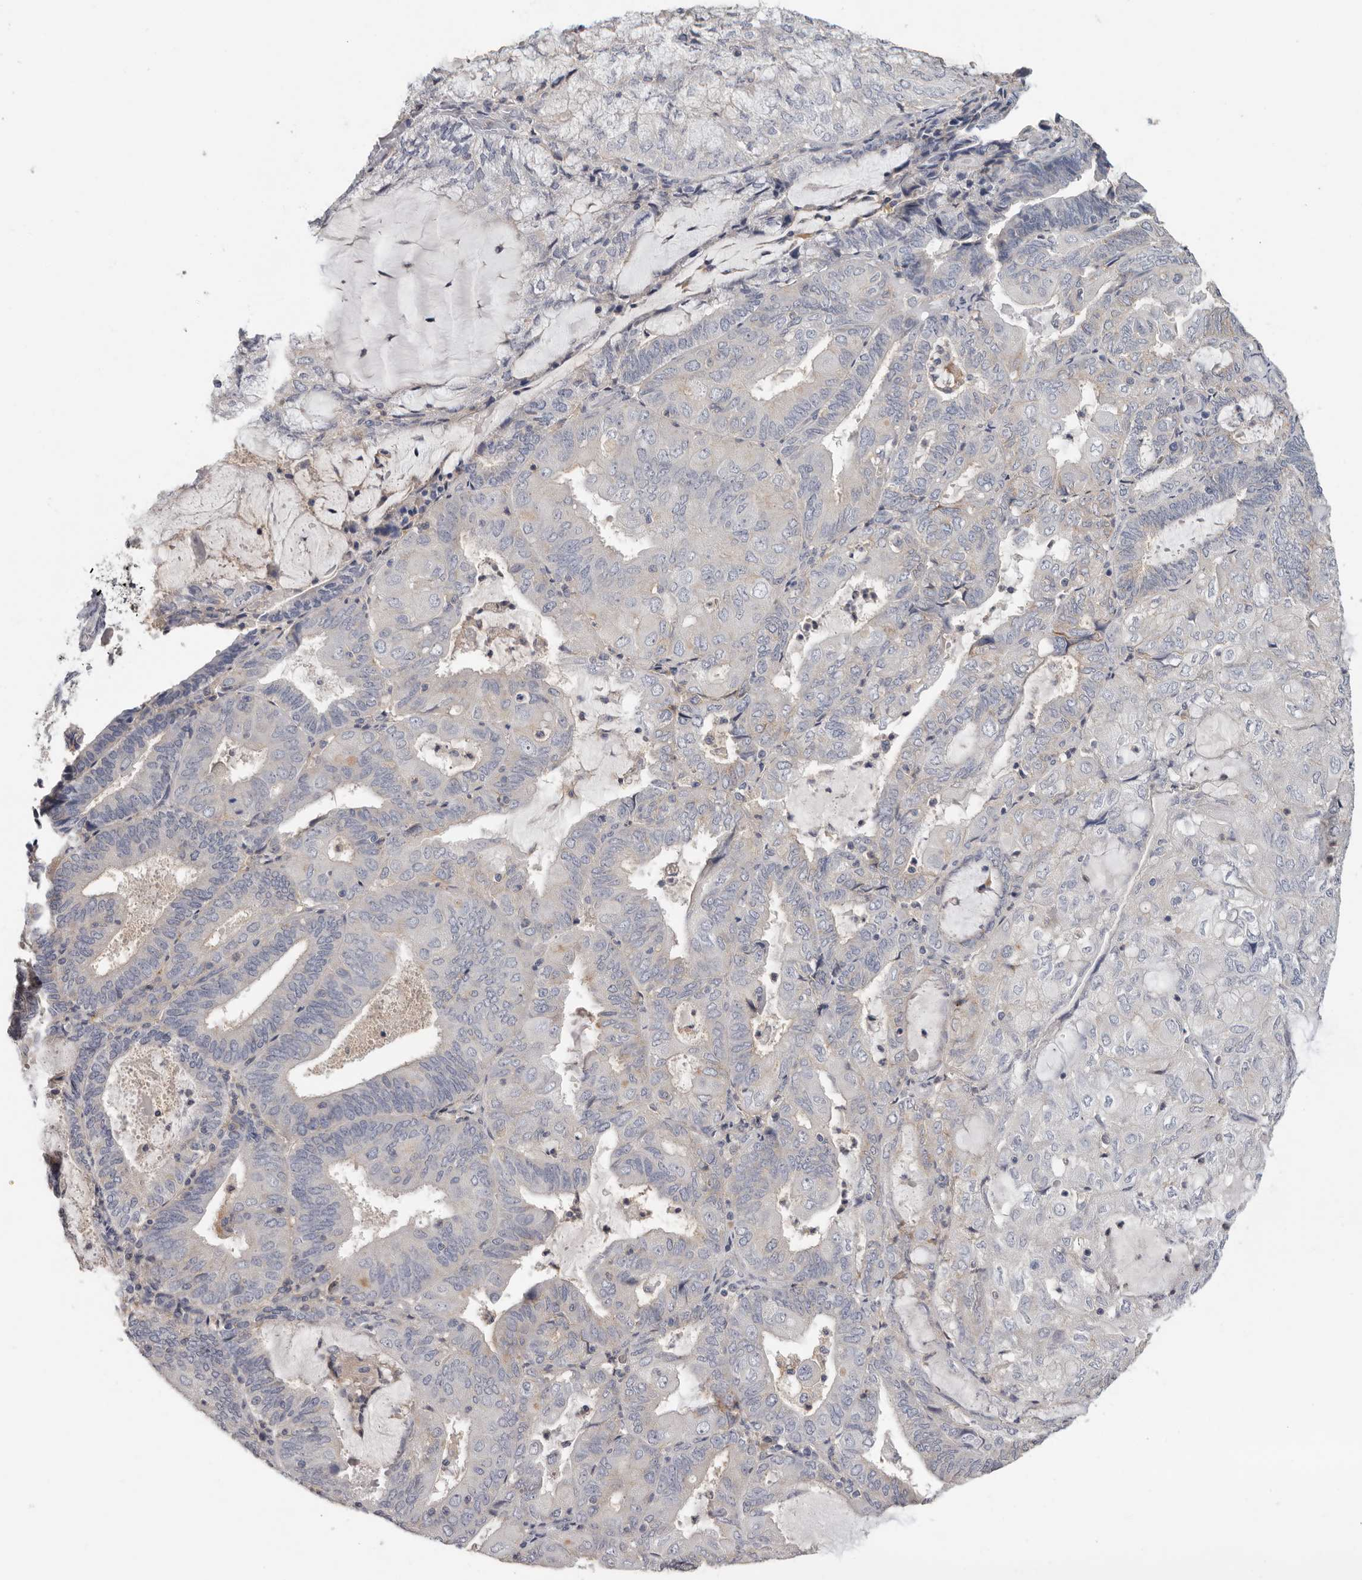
{"staining": {"intensity": "weak", "quantity": "<25%", "location": "cytoplasmic/membranous"}, "tissue": "endometrial cancer", "cell_type": "Tumor cells", "image_type": "cancer", "snomed": [{"axis": "morphology", "description": "Adenocarcinoma, NOS"}, {"axis": "topography", "description": "Endometrium"}], "caption": "Endometrial adenocarcinoma was stained to show a protein in brown. There is no significant staining in tumor cells. (DAB (3,3'-diaminobenzidine) immunohistochemistry (IHC) visualized using brightfield microscopy, high magnification).", "gene": "WDTC1", "patient": {"sex": "female", "age": 81}}